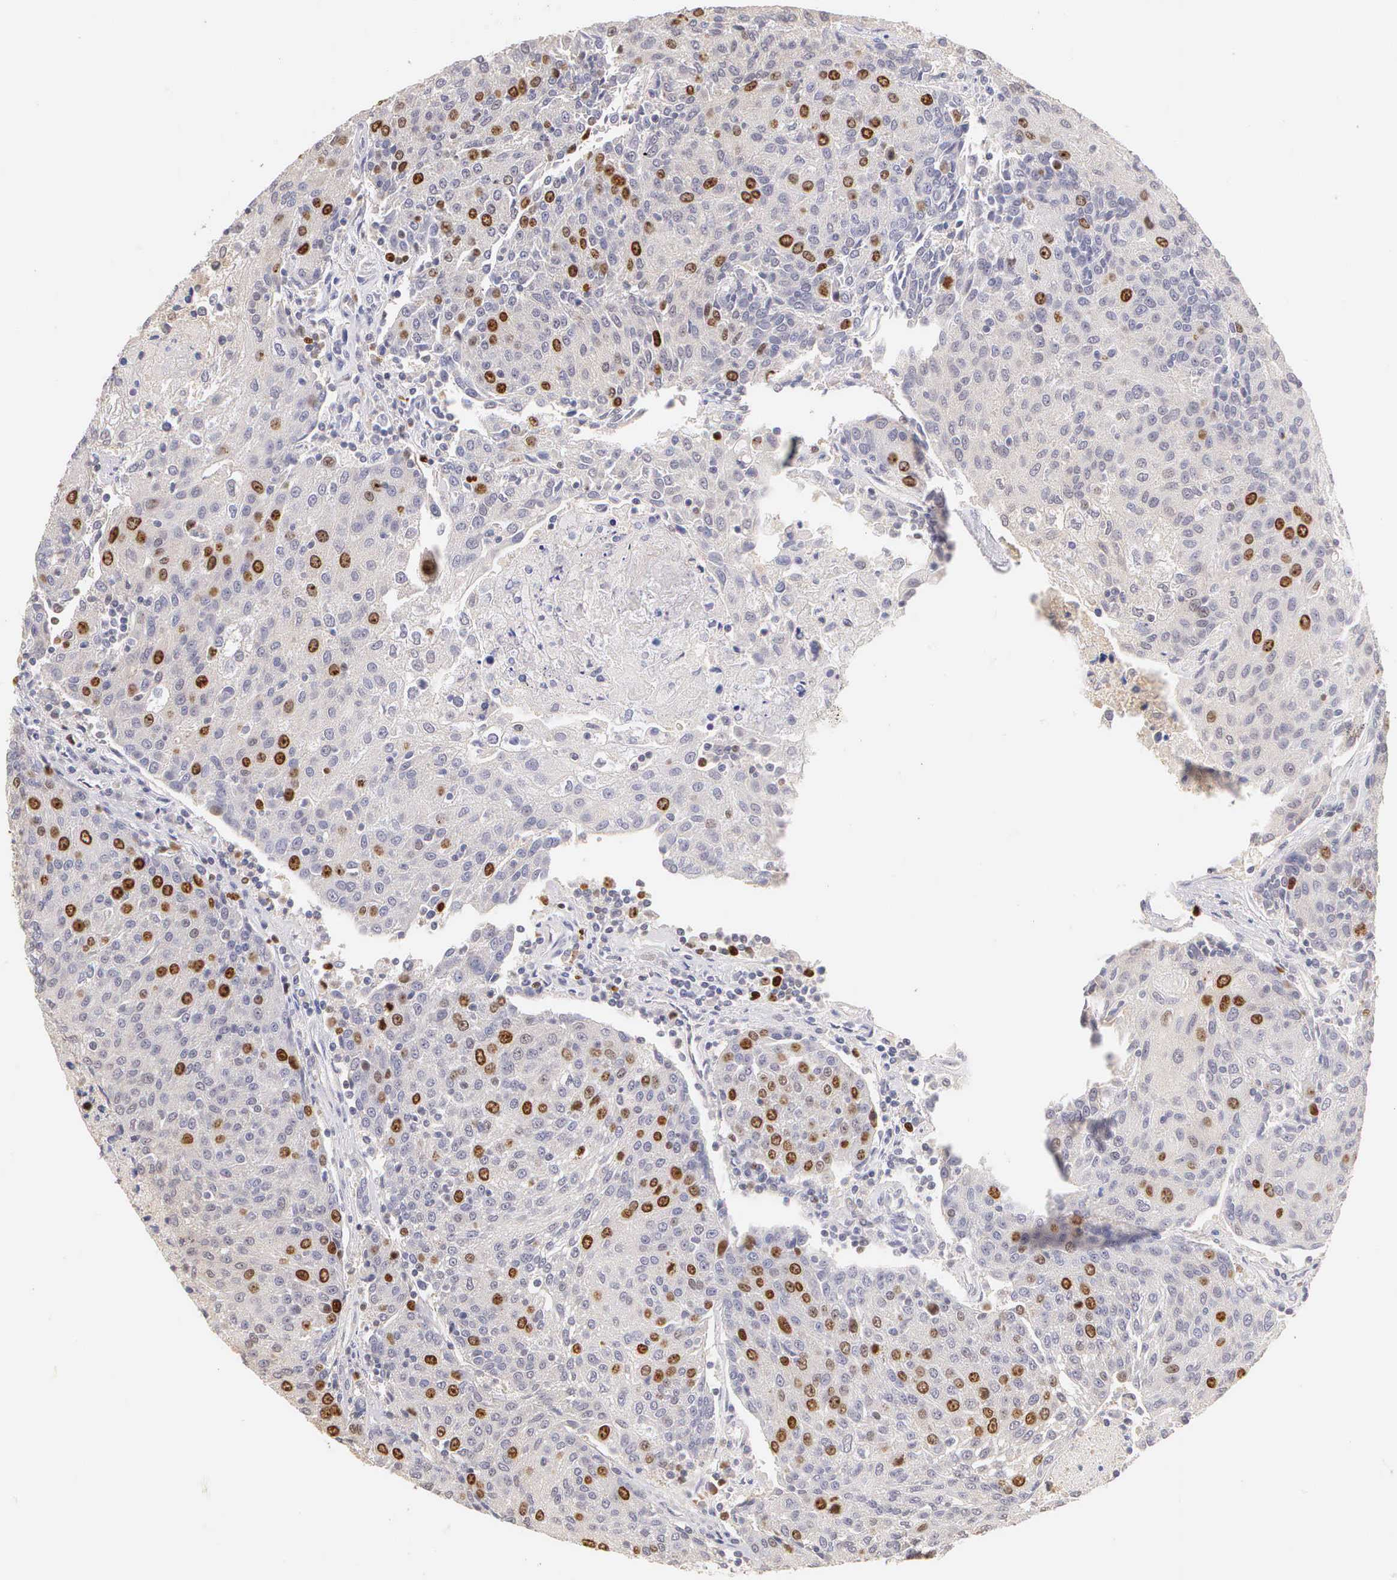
{"staining": {"intensity": "strong", "quantity": "25%-75%", "location": "nuclear"}, "tissue": "urothelial cancer", "cell_type": "Tumor cells", "image_type": "cancer", "snomed": [{"axis": "morphology", "description": "Urothelial carcinoma, High grade"}, {"axis": "topography", "description": "Urinary bladder"}], "caption": "IHC staining of urothelial cancer, which exhibits high levels of strong nuclear staining in about 25%-75% of tumor cells indicating strong nuclear protein positivity. The staining was performed using DAB (brown) for protein detection and nuclei were counterstained in hematoxylin (blue).", "gene": "MKI67", "patient": {"sex": "female", "age": 85}}